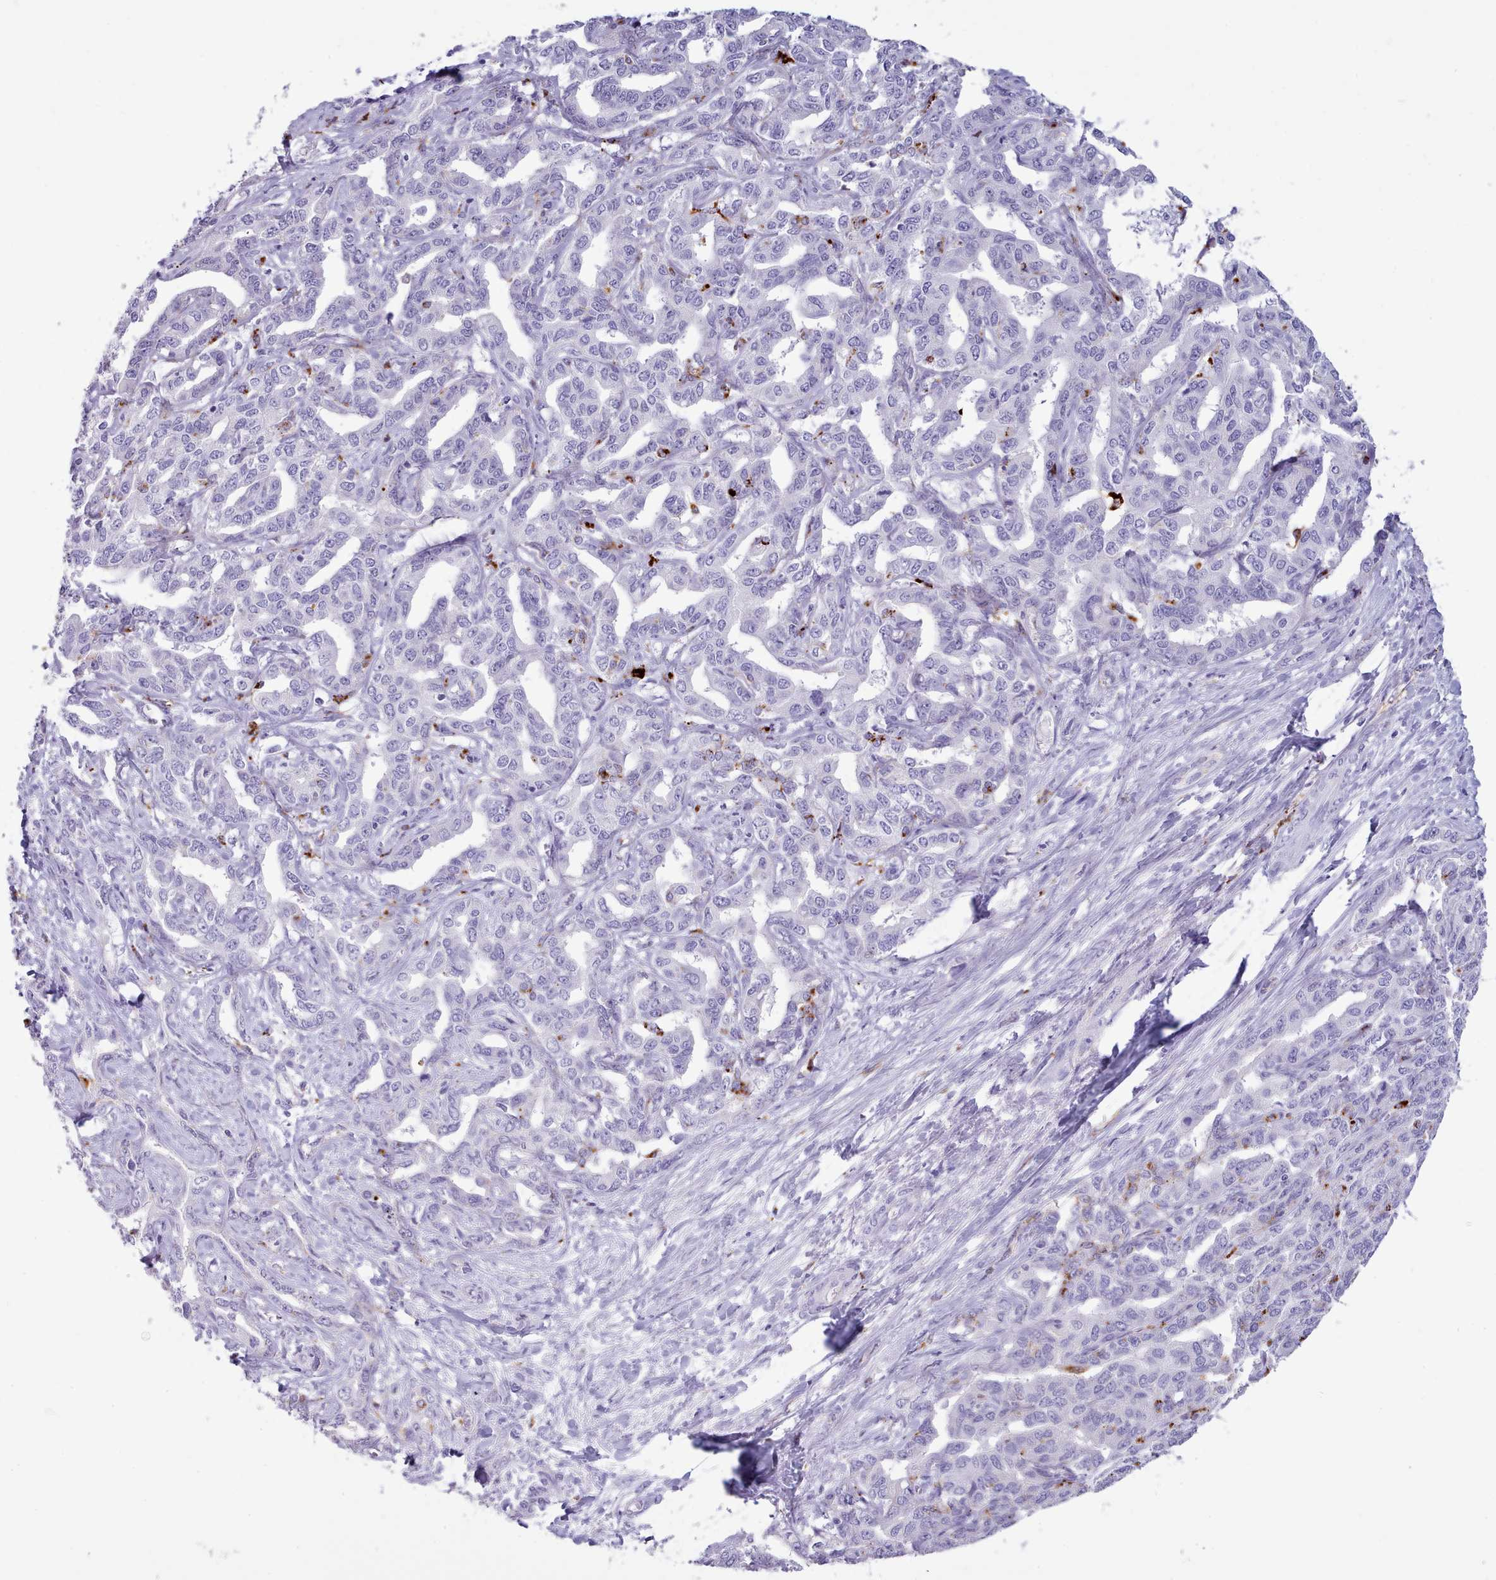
{"staining": {"intensity": "negative", "quantity": "none", "location": "none"}, "tissue": "liver cancer", "cell_type": "Tumor cells", "image_type": "cancer", "snomed": [{"axis": "morphology", "description": "Cholangiocarcinoma"}, {"axis": "topography", "description": "Liver"}], "caption": "DAB (3,3'-diaminobenzidine) immunohistochemical staining of human liver cancer (cholangiocarcinoma) reveals no significant positivity in tumor cells. (DAB IHC visualized using brightfield microscopy, high magnification).", "gene": "GAA", "patient": {"sex": "male", "age": 59}}